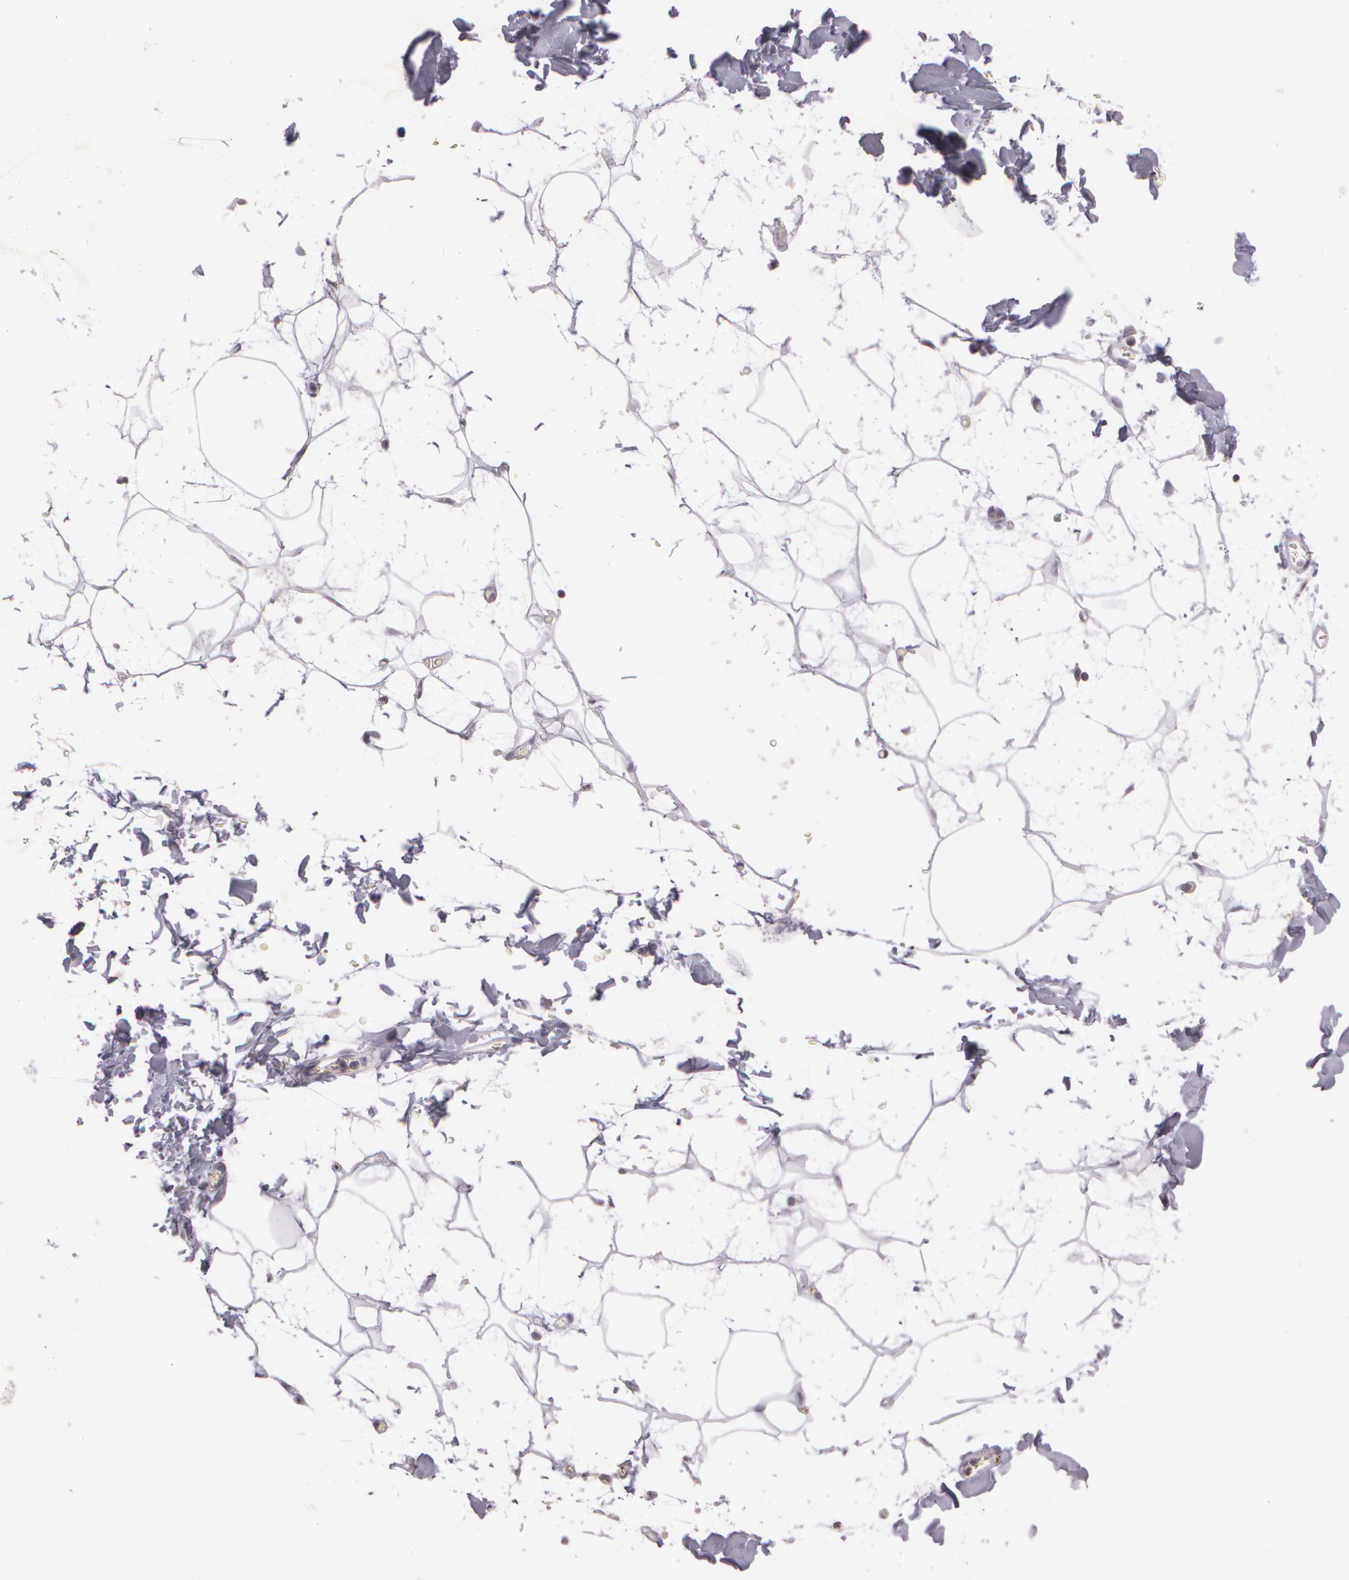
{"staining": {"intensity": "negative", "quantity": "none", "location": "none"}, "tissue": "adipose tissue", "cell_type": "Adipocytes", "image_type": "normal", "snomed": [{"axis": "morphology", "description": "Normal tissue, NOS"}, {"axis": "topography", "description": "Soft tissue"}], "caption": "An image of adipose tissue stained for a protein demonstrates no brown staining in adipocytes.", "gene": "KCNA4", "patient": {"sex": "male", "age": 72}}